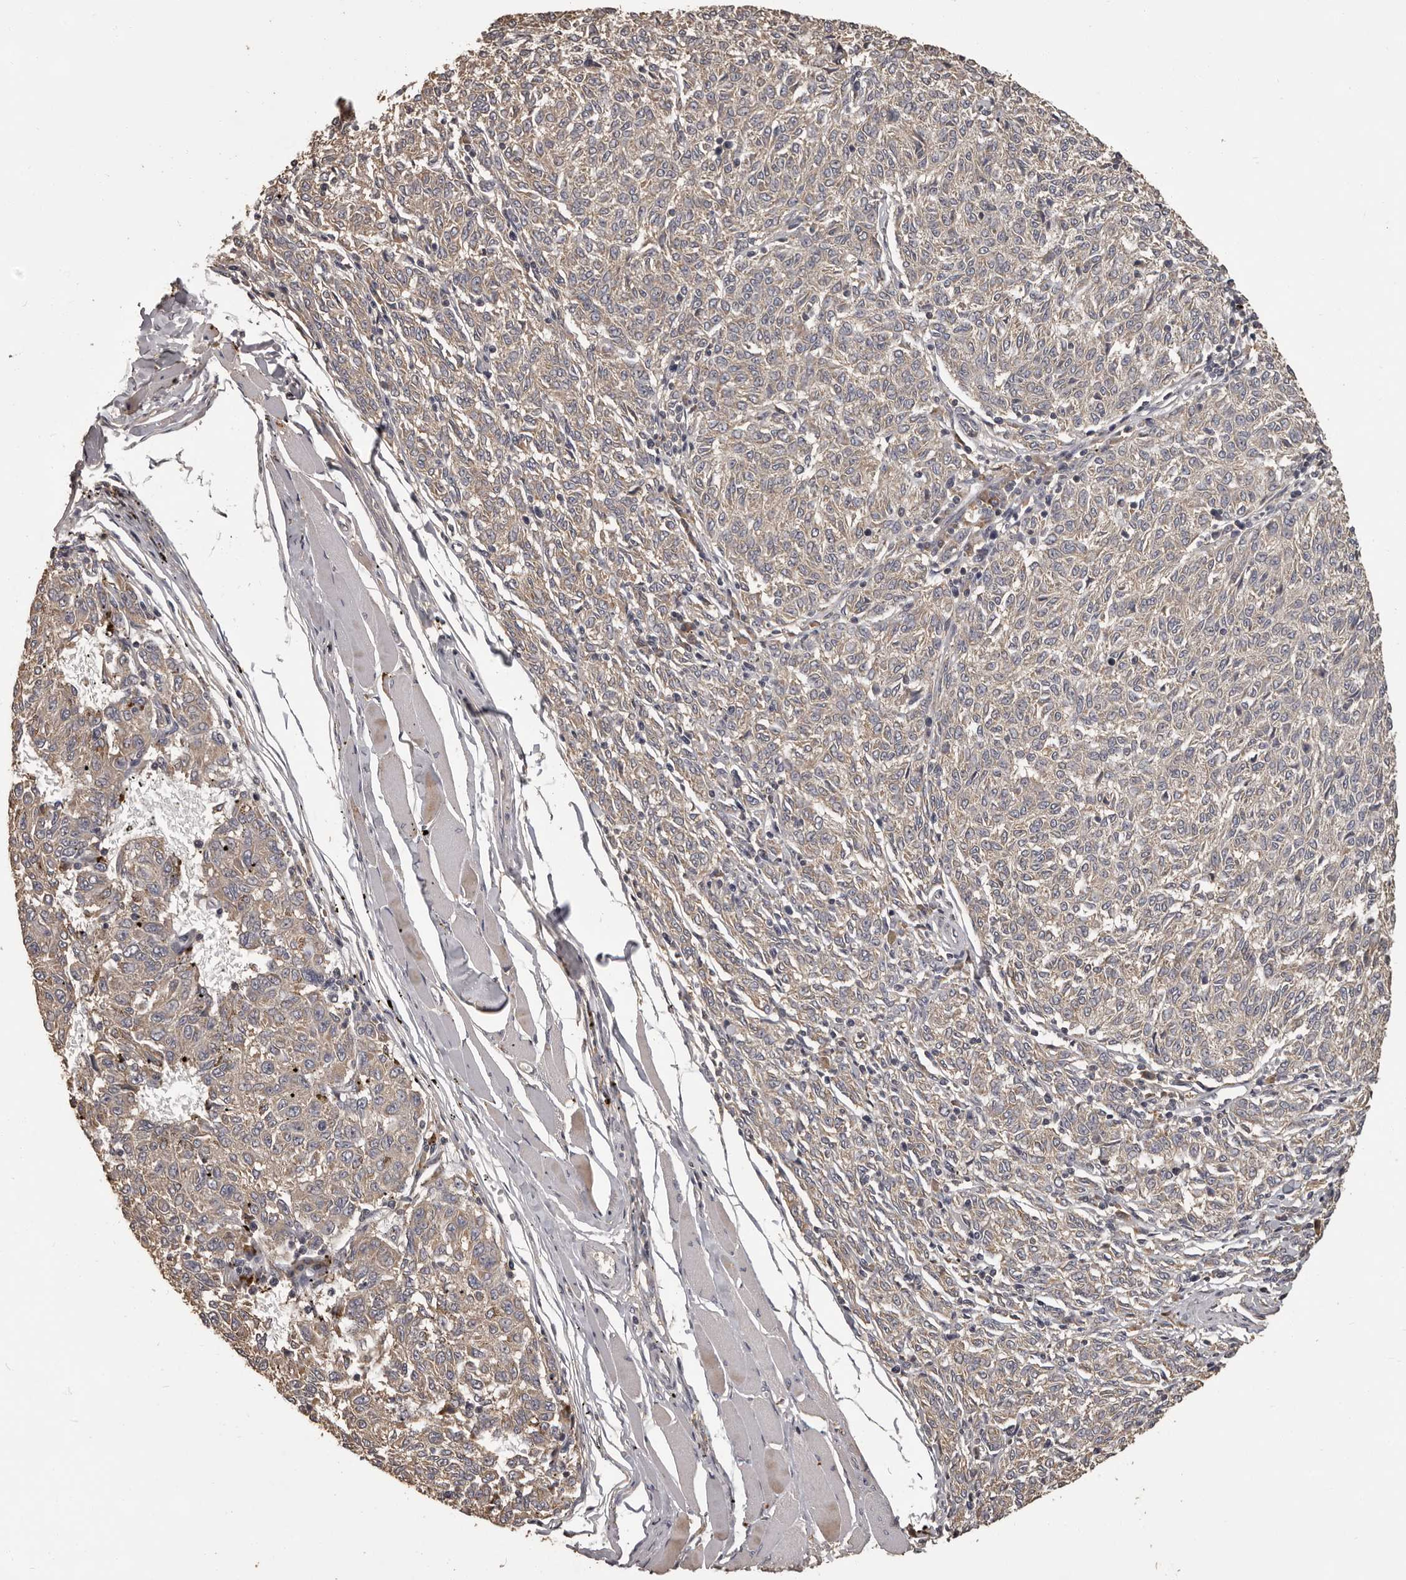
{"staining": {"intensity": "weak", "quantity": ">75%", "location": "cytoplasmic/membranous"}, "tissue": "melanoma", "cell_type": "Tumor cells", "image_type": "cancer", "snomed": [{"axis": "morphology", "description": "Malignant melanoma, NOS"}, {"axis": "topography", "description": "Skin"}], "caption": "Immunohistochemical staining of human melanoma reveals low levels of weak cytoplasmic/membranous expression in approximately >75% of tumor cells. (IHC, brightfield microscopy, high magnification).", "gene": "MGAT5", "patient": {"sex": "female", "age": 72}}